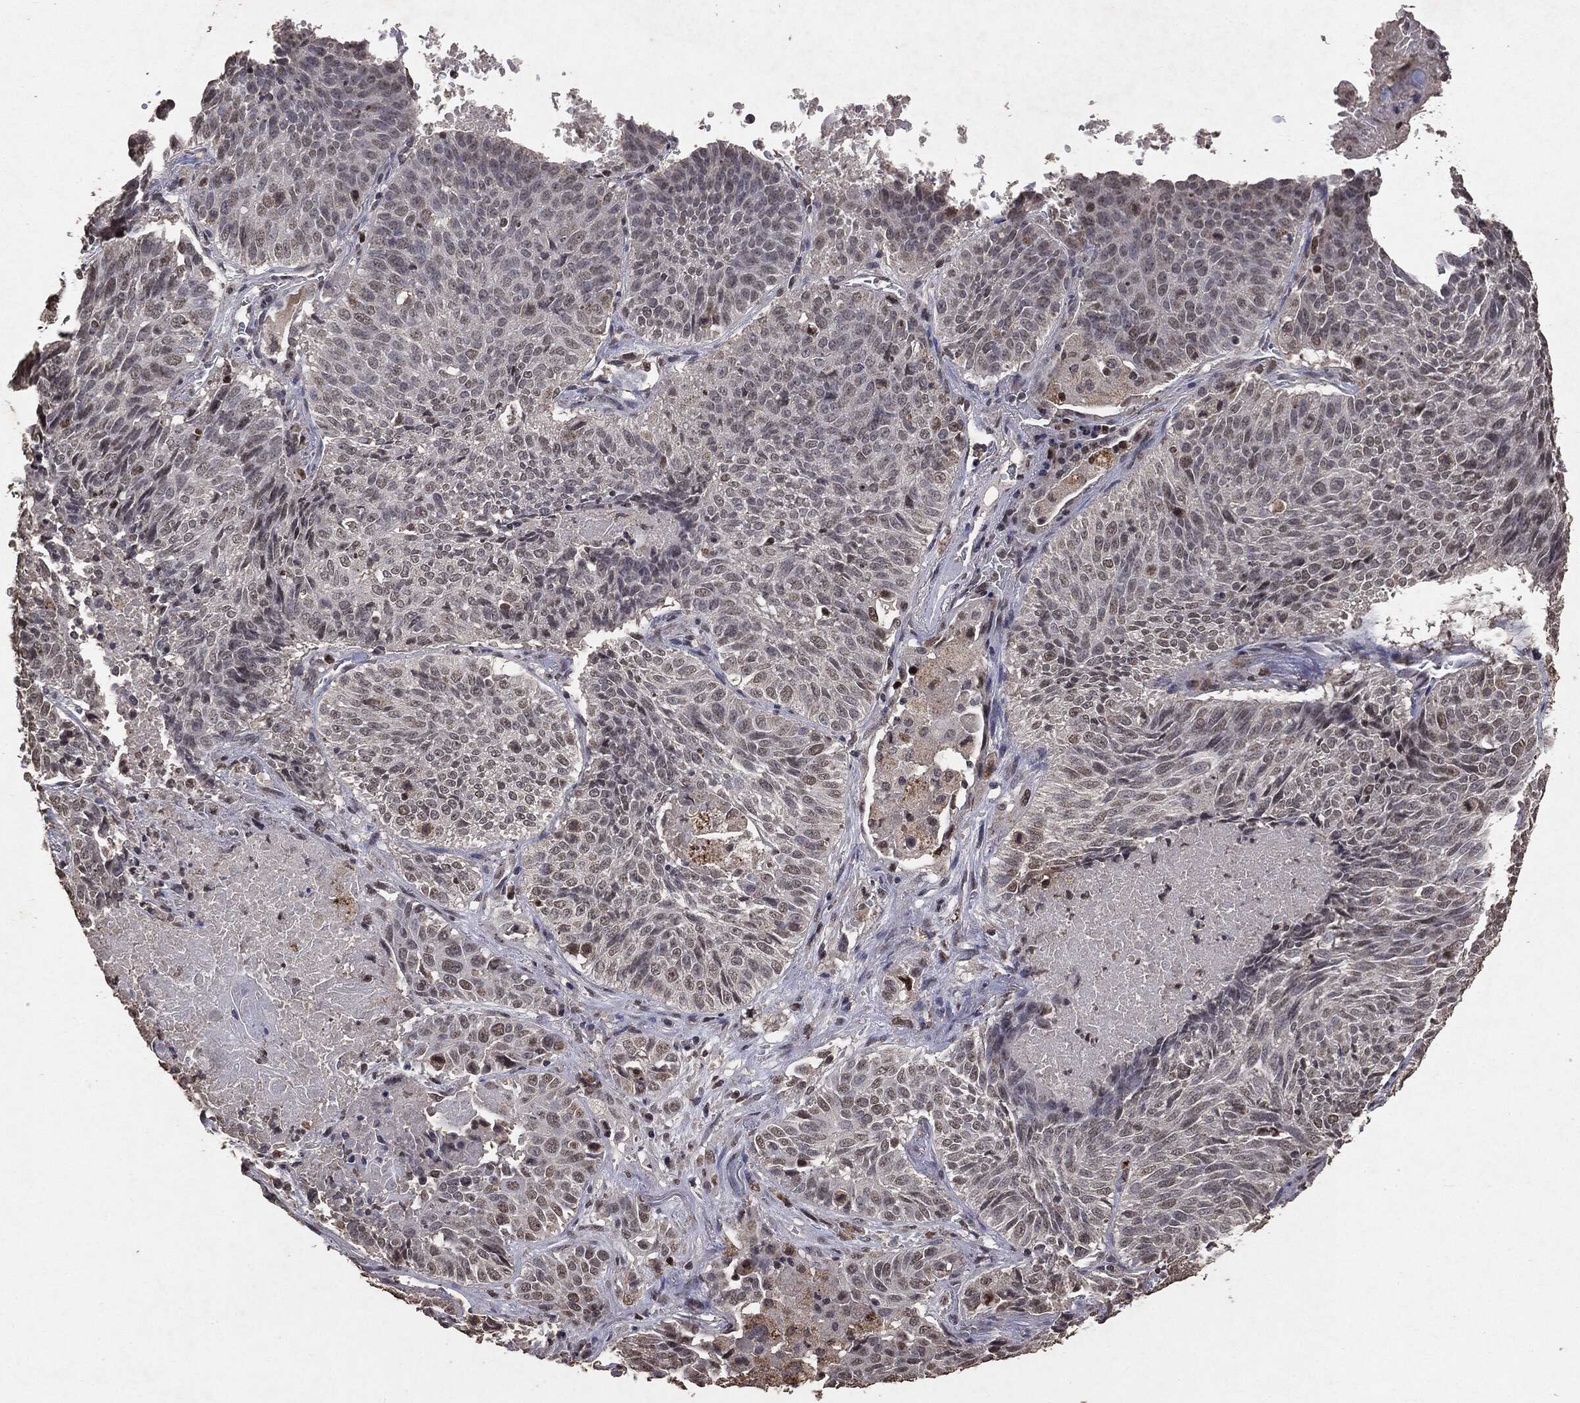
{"staining": {"intensity": "negative", "quantity": "none", "location": "none"}, "tissue": "lung cancer", "cell_type": "Tumor cells", "image_type": "cancer", "snomed": [{"axis": "morphology", "description": "Squamous cell carcinoma, NOS"}, {"axis": "topography", "description": "Lung"}], "caption": "Immunohistochemical staining of human lung squamous cell carcinoma shows no significant expression in tumor cells.", "gene": "RAD18", "patient": {"sex": "male", "age": 64}}